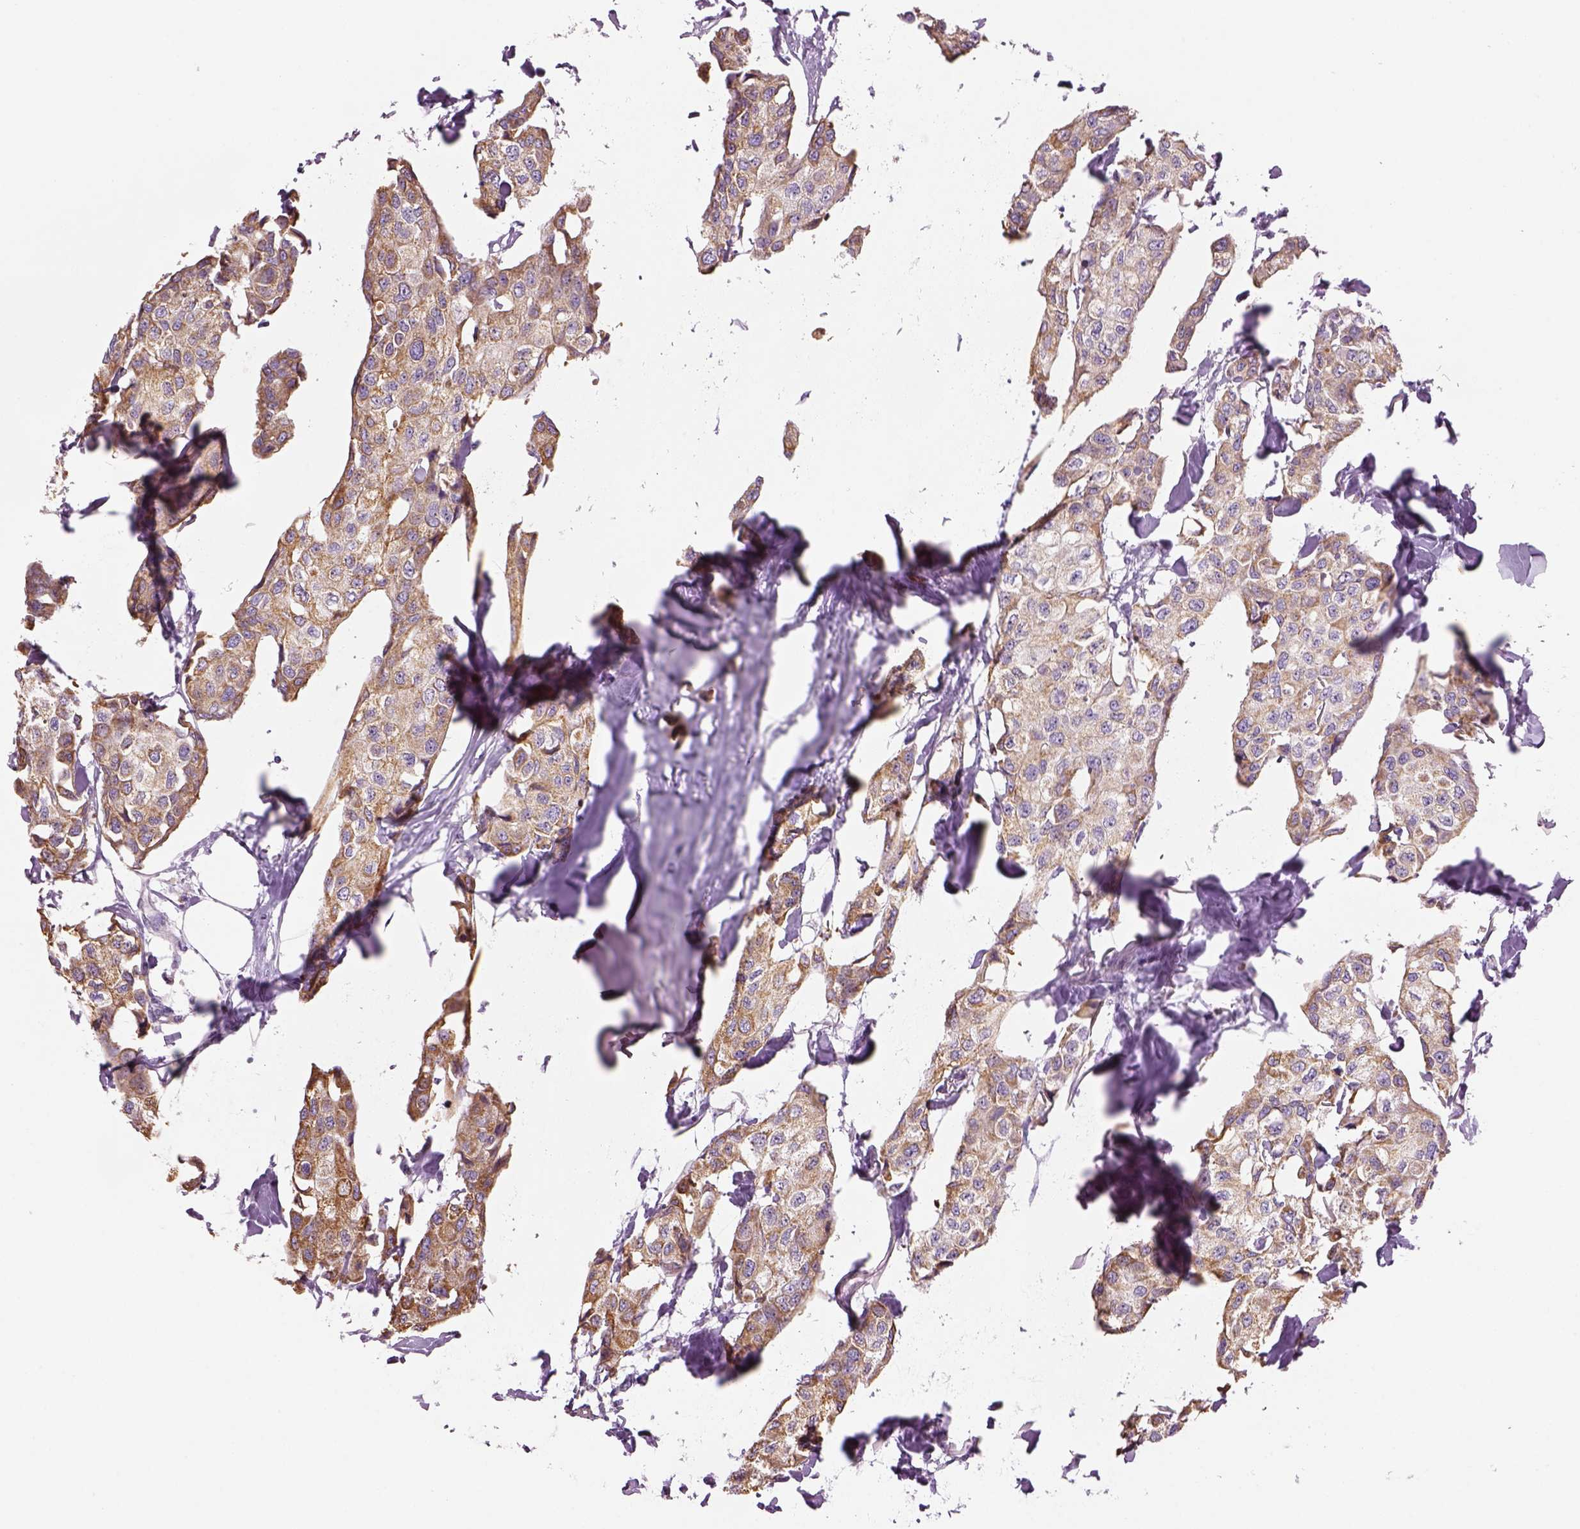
{"staining": {"intensity": "moderate", "quantity": "25%-75%", "location": "cytoplasmic/membranous"}, "tissue": "breast cancer", "cell_type": "Tumor cells", "image_type": "cancer", "snomed": [{"axis": "morphology", "description": "Duct carcinoma"}, {"axis": "topography", "description": "Breast"}], "caption": "Immunohistochemistry of breast infiltrating ductal carcinoma reveals medium levels of moderate cytoplasmic/membranous expression in about 25%-75% of tumor cells. Using DAB (3,3'-diaminobenzidine) (brown) and hematoxylin (blue) stains, captured at high magnification using brightfield microscopy.", "gene": "IFT52", "patient": {"sex": "female", "age": 80}}